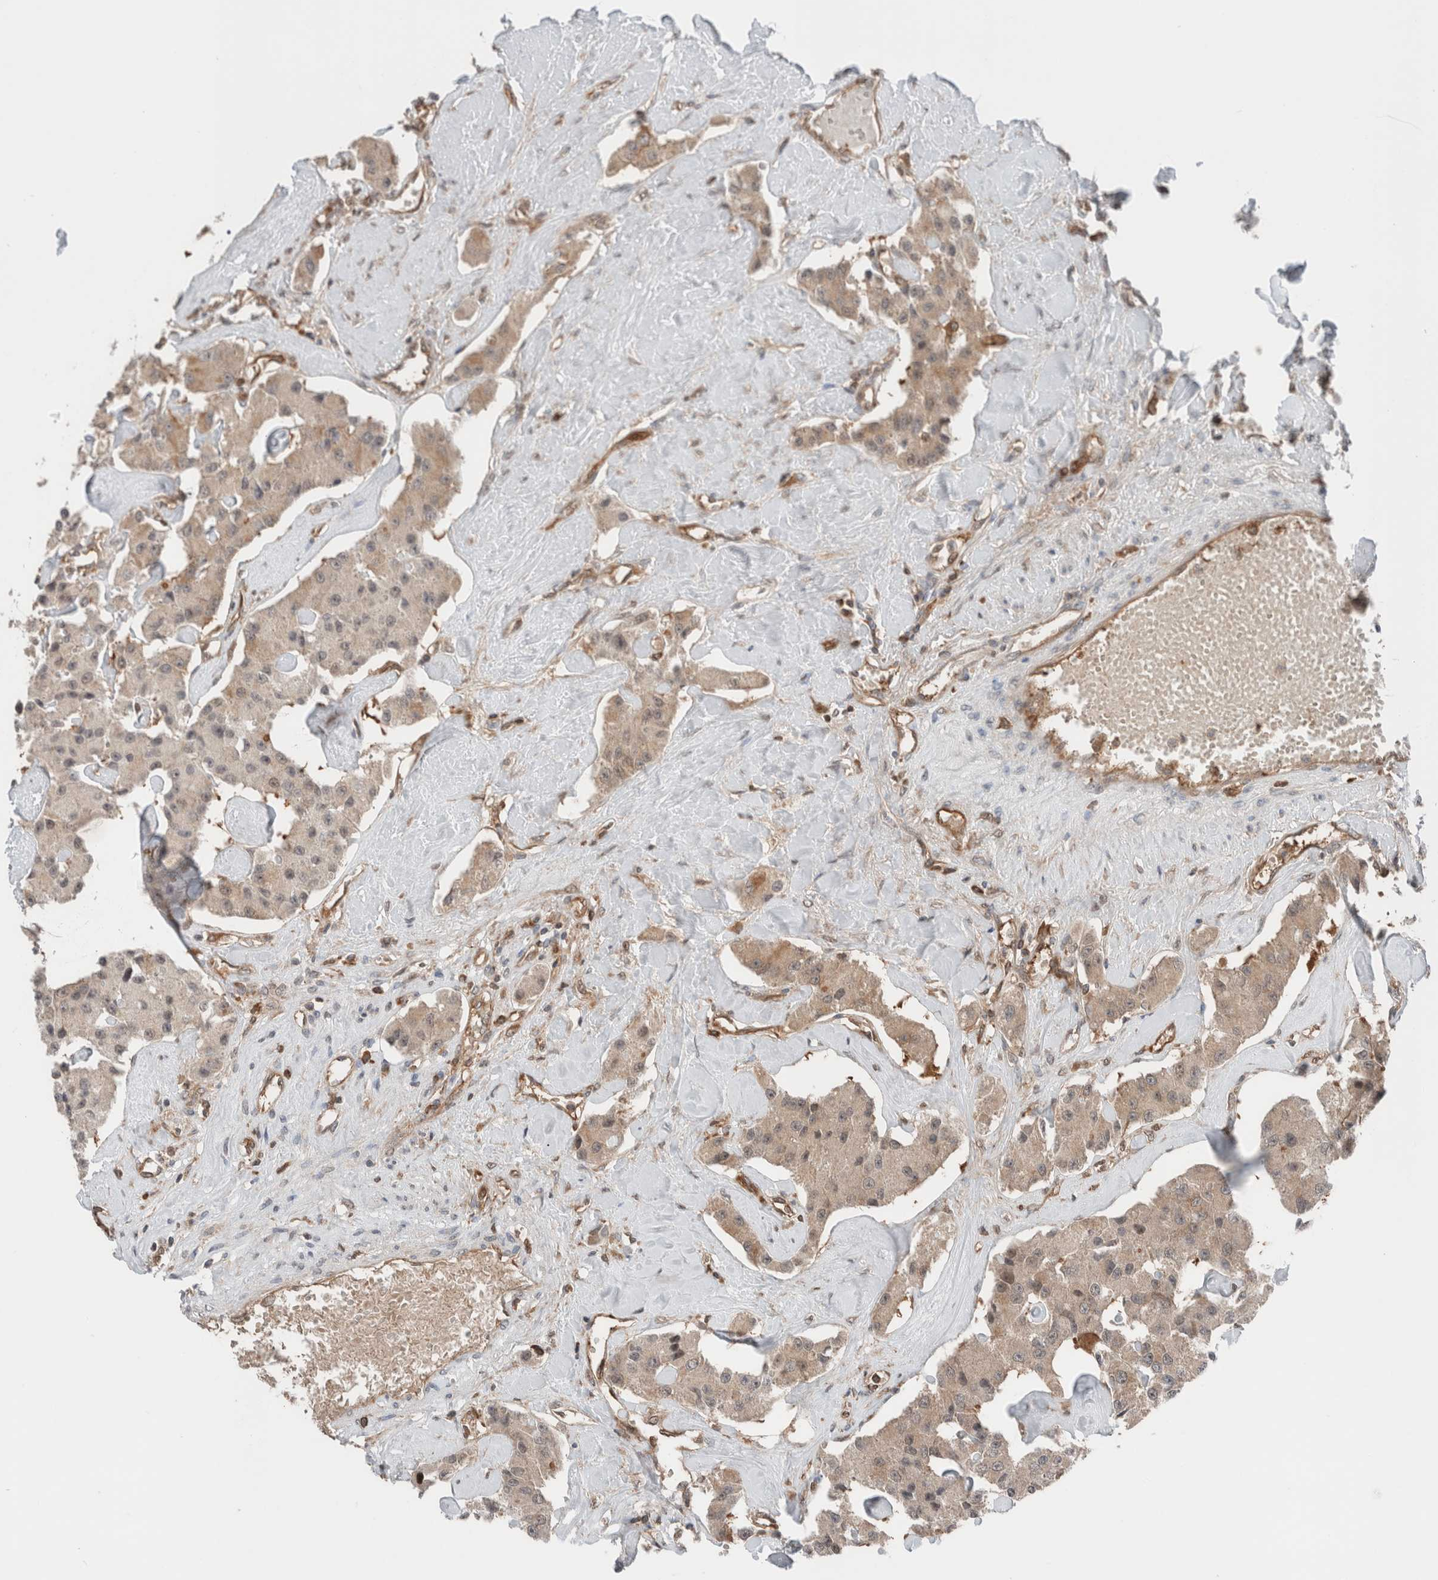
{"staining": {"intensity": "moderate", "quantity": ">75%", "location": "cytoplasmic/membranous"}, "tissue": "carcinoid", "cell_type": "Tumor cells", "image_type": "cancer", "snomed": [{"axis": "morphology", "description": "Carcinoid, malignant, NOS"}, {"axis": "topography", "description": "Pancreas"}], "caption": "Immunohistochemical staining of human carcinoid reveals medium levels of moderate cytoplasmic/membranous protein staining in about >75% of tumor cells.", "gene": "XPNPEP1", "patient": {"sex": "male", "age": 41}}